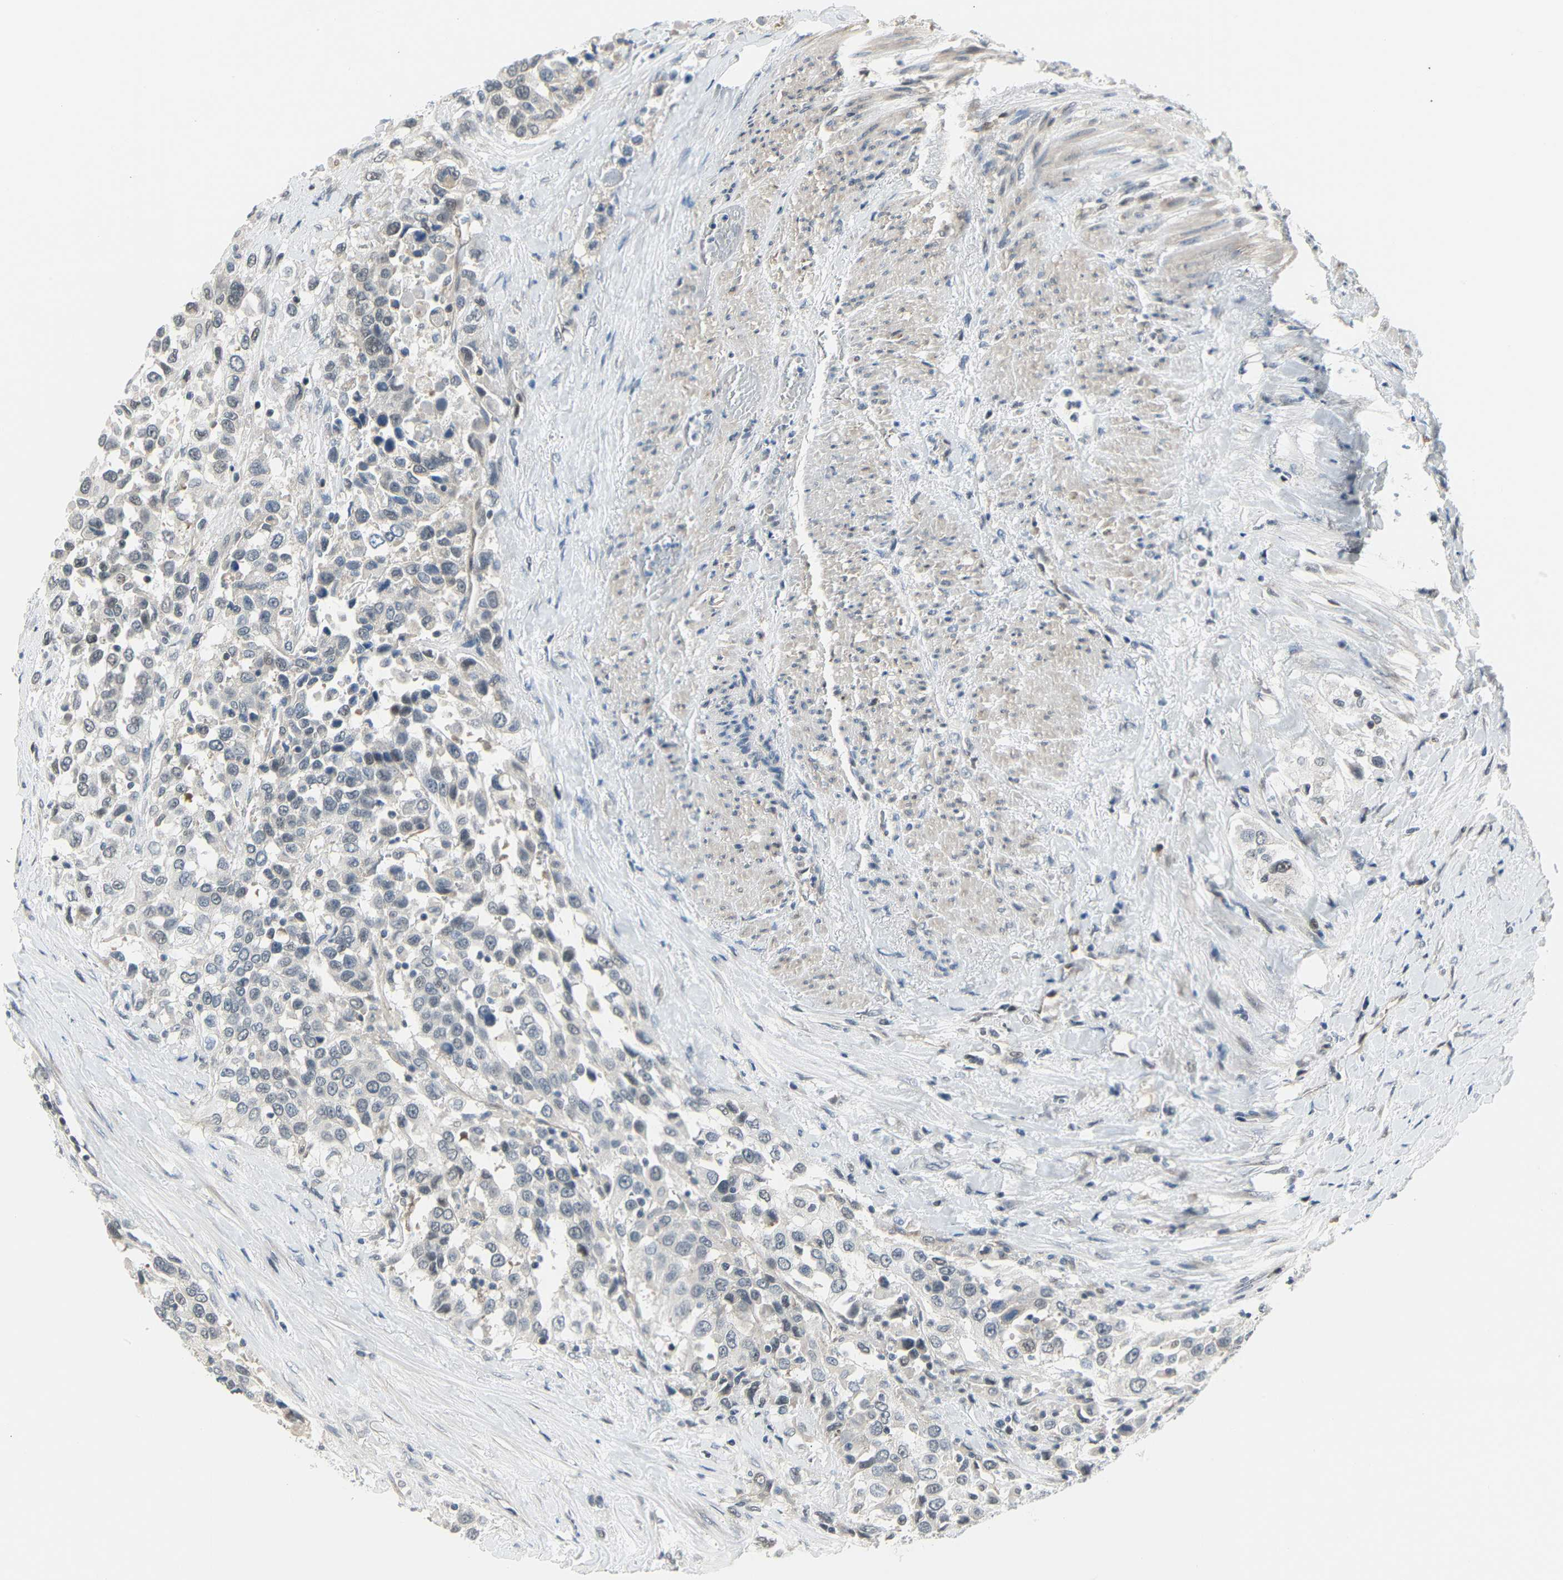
{"staining": {"intensity": "negative", "quantity": "none", "location": "none"}, "tissue": "urothelial cancer", "cell_type": "Tumor cells", "image_type": "cancer", "snomed": [{"axis": "morphology", "description": "Urothelial carcinoma, High grade"}, {"axis": "topography", "description": "Urinary bladder"}], "caption": "Immunohistochemical staining of human urothelial cancer demonstrates no significant staining in tumor cells.", "gene": "IMPG2", "patient": {"sex": "female", "age": 80}}